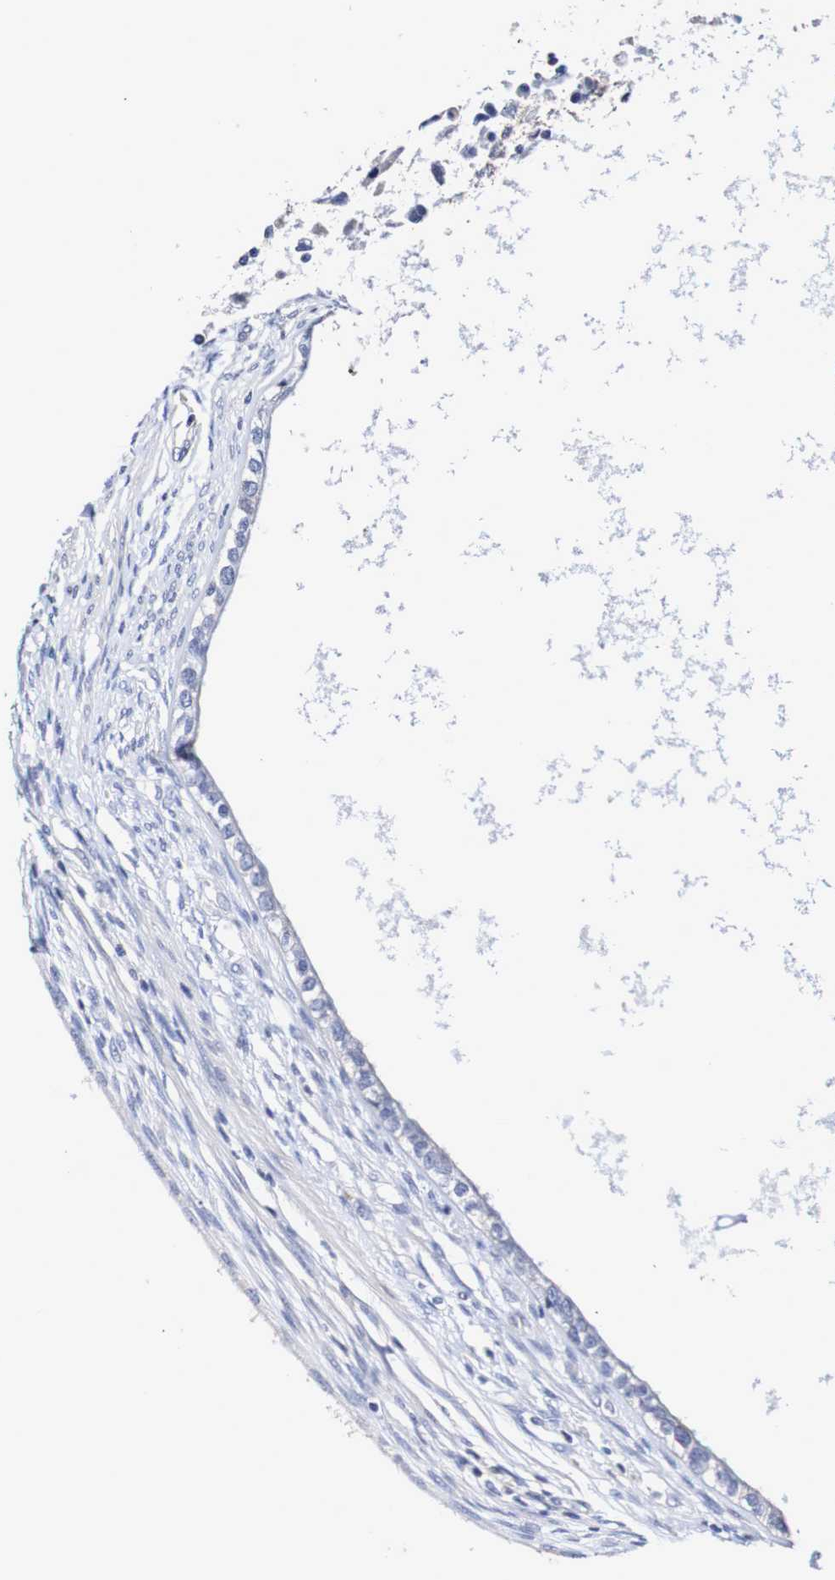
{"staining": {"intensity": "negative", "quantity": "none", "location": "none"}, "tissue": "testis cancer", "cell_type": "Tumor cells", "image_type": "cancer", "snomed": [{"axis": "morphology", "description": "Carcinoma, Embryonal, NOS"}, {"axis": "topography", "description": "Testis"}], "caption": "There is no significant staining in tumor cells of testis cancer.", "gene": "ACVR1C", "patient": {"sex": "male", "age": 26}}